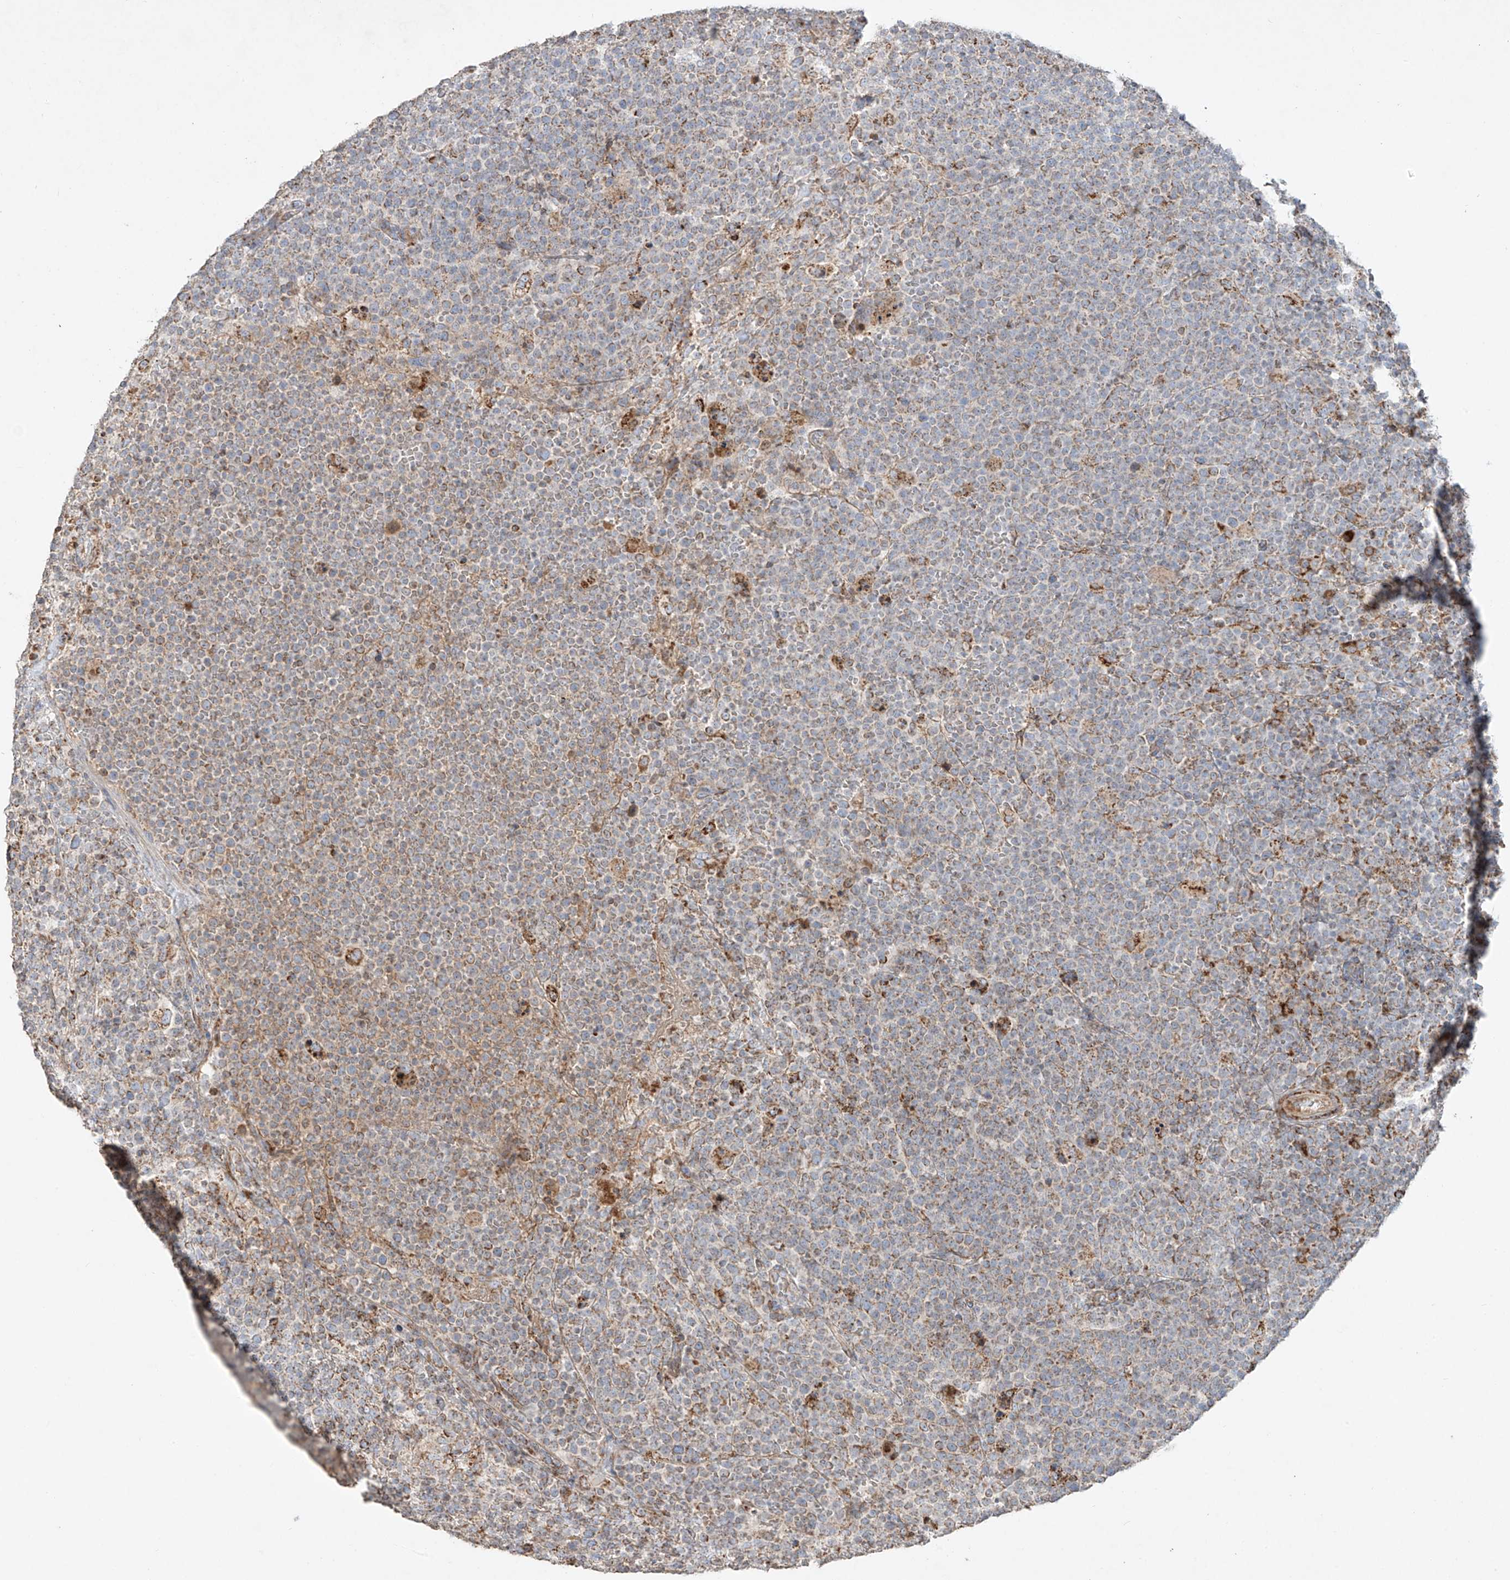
{"staining": {"intensity": "moderate", "quantity": "25%-75%", "location": "cytoplasmic/membranous"}, "tissue": "lymphoma", "cell_type": "Tumor cells", "image_type": "cancer", "snomed": [{"axis": "morphology", "description": "Malignant lymphoma, non-Hodgkin's type, High grade"}, {"axis": "topography", "description": "Lymph node"}], "caption": "Malignant lymphoma, non-Hodgkin's type (high-grade) tissue exhibits moderate cytoplasmic/membranous expression in about 25%-75% of tumor cells", "gene": "COLGALT2", "patient": {"sex": "male", "age": 61}}